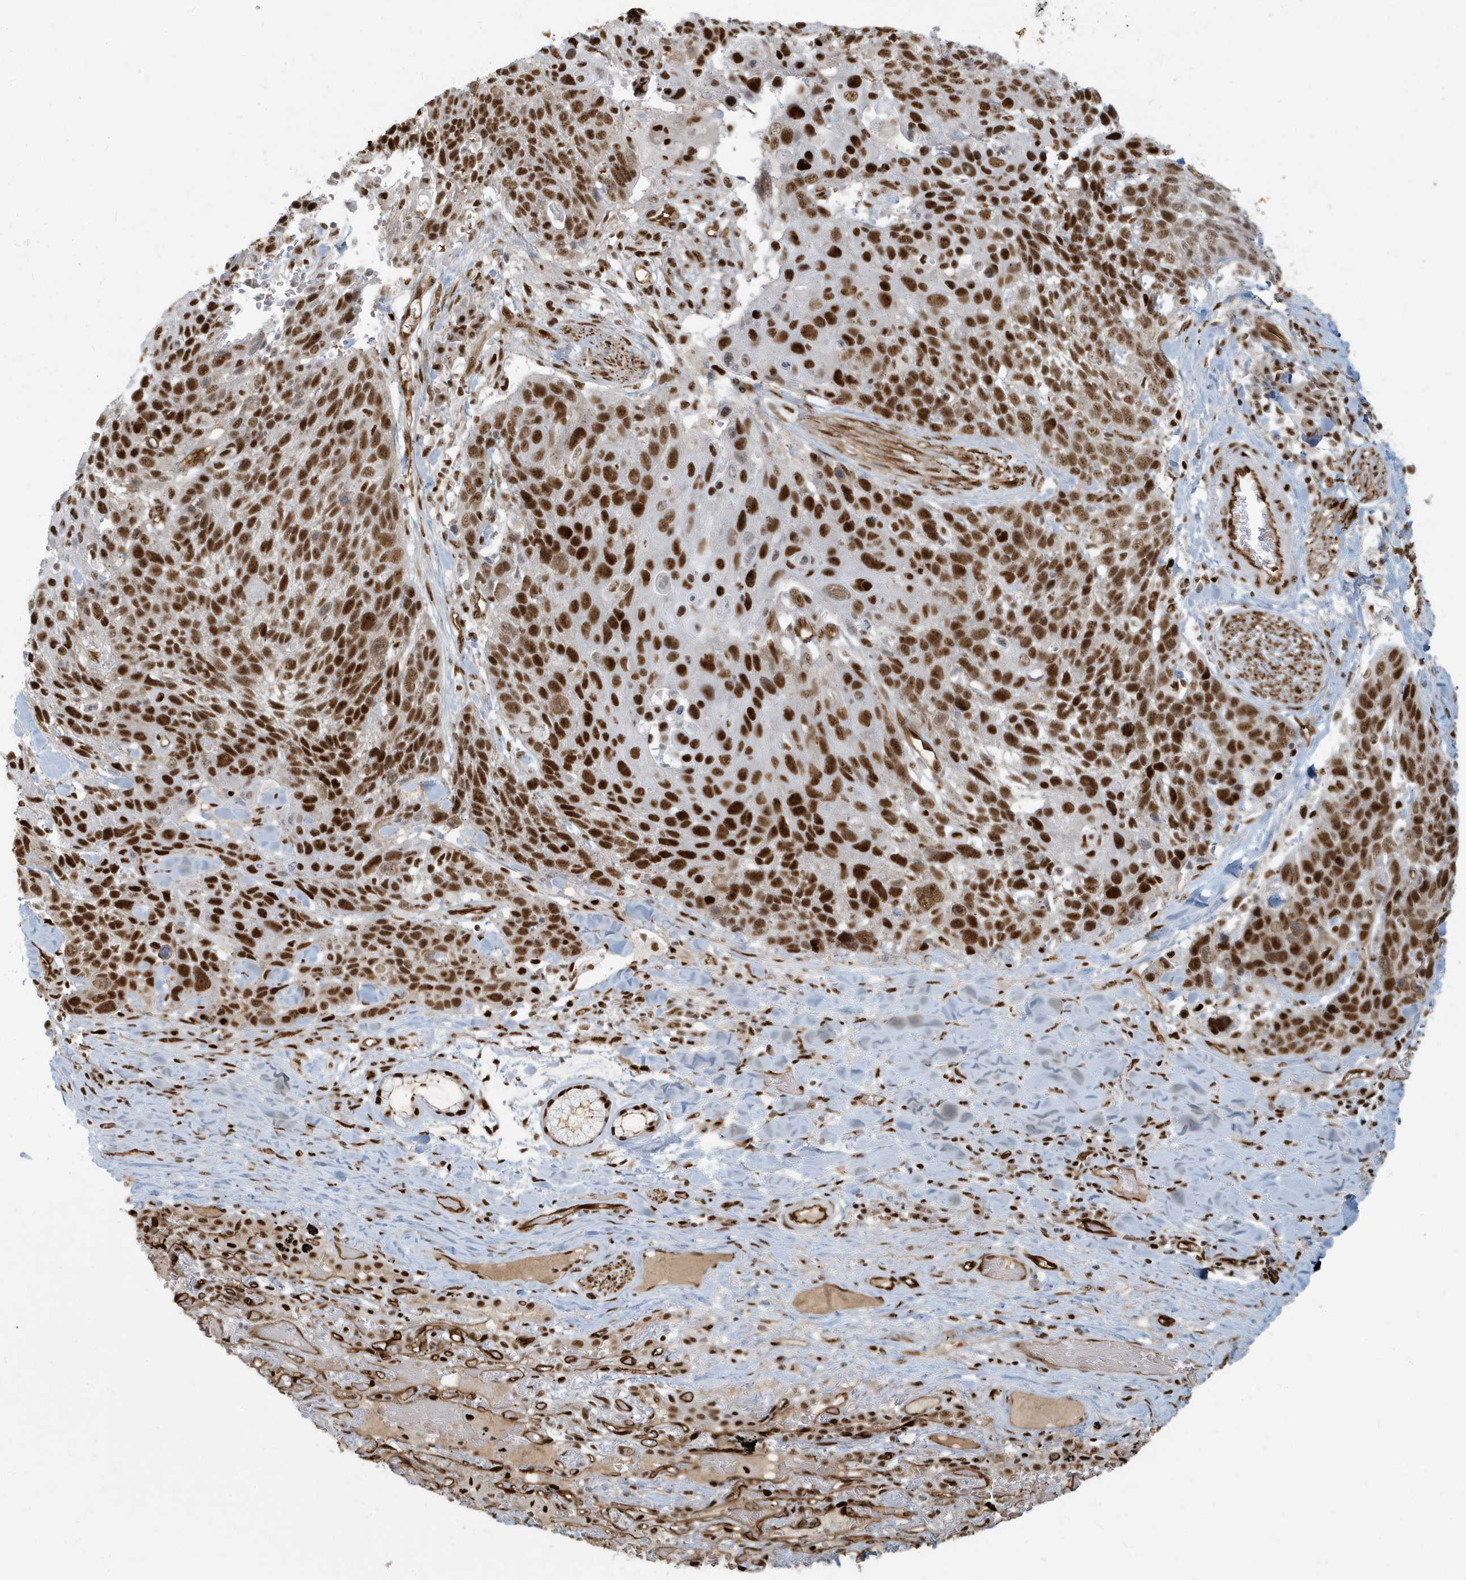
{"staining": {"intensity": "strong", "quantity": ">75%", "location": "nuclear"}, "tissue": "lung cancer", "cell_type": "Tumor cells", "image_type": "cancer", "snomed": [{"axis": "morphology", "description": "Squamous cell carcinoma, NOS"}, {"axis": "topography", "description": "Lung"}], "caption": "Tumor cells reveal high levels of strong nuclear expression in about >75% of cells in squamous cell carcinoma (lung). (Stains: DAB (3,3'-diaminobenzidine) in brown, nuclei in blue, Microscopy: brightfield microscopy at high magnification).", "gene": "CKS2", "patient": {"sex": "male", "age": 66}}